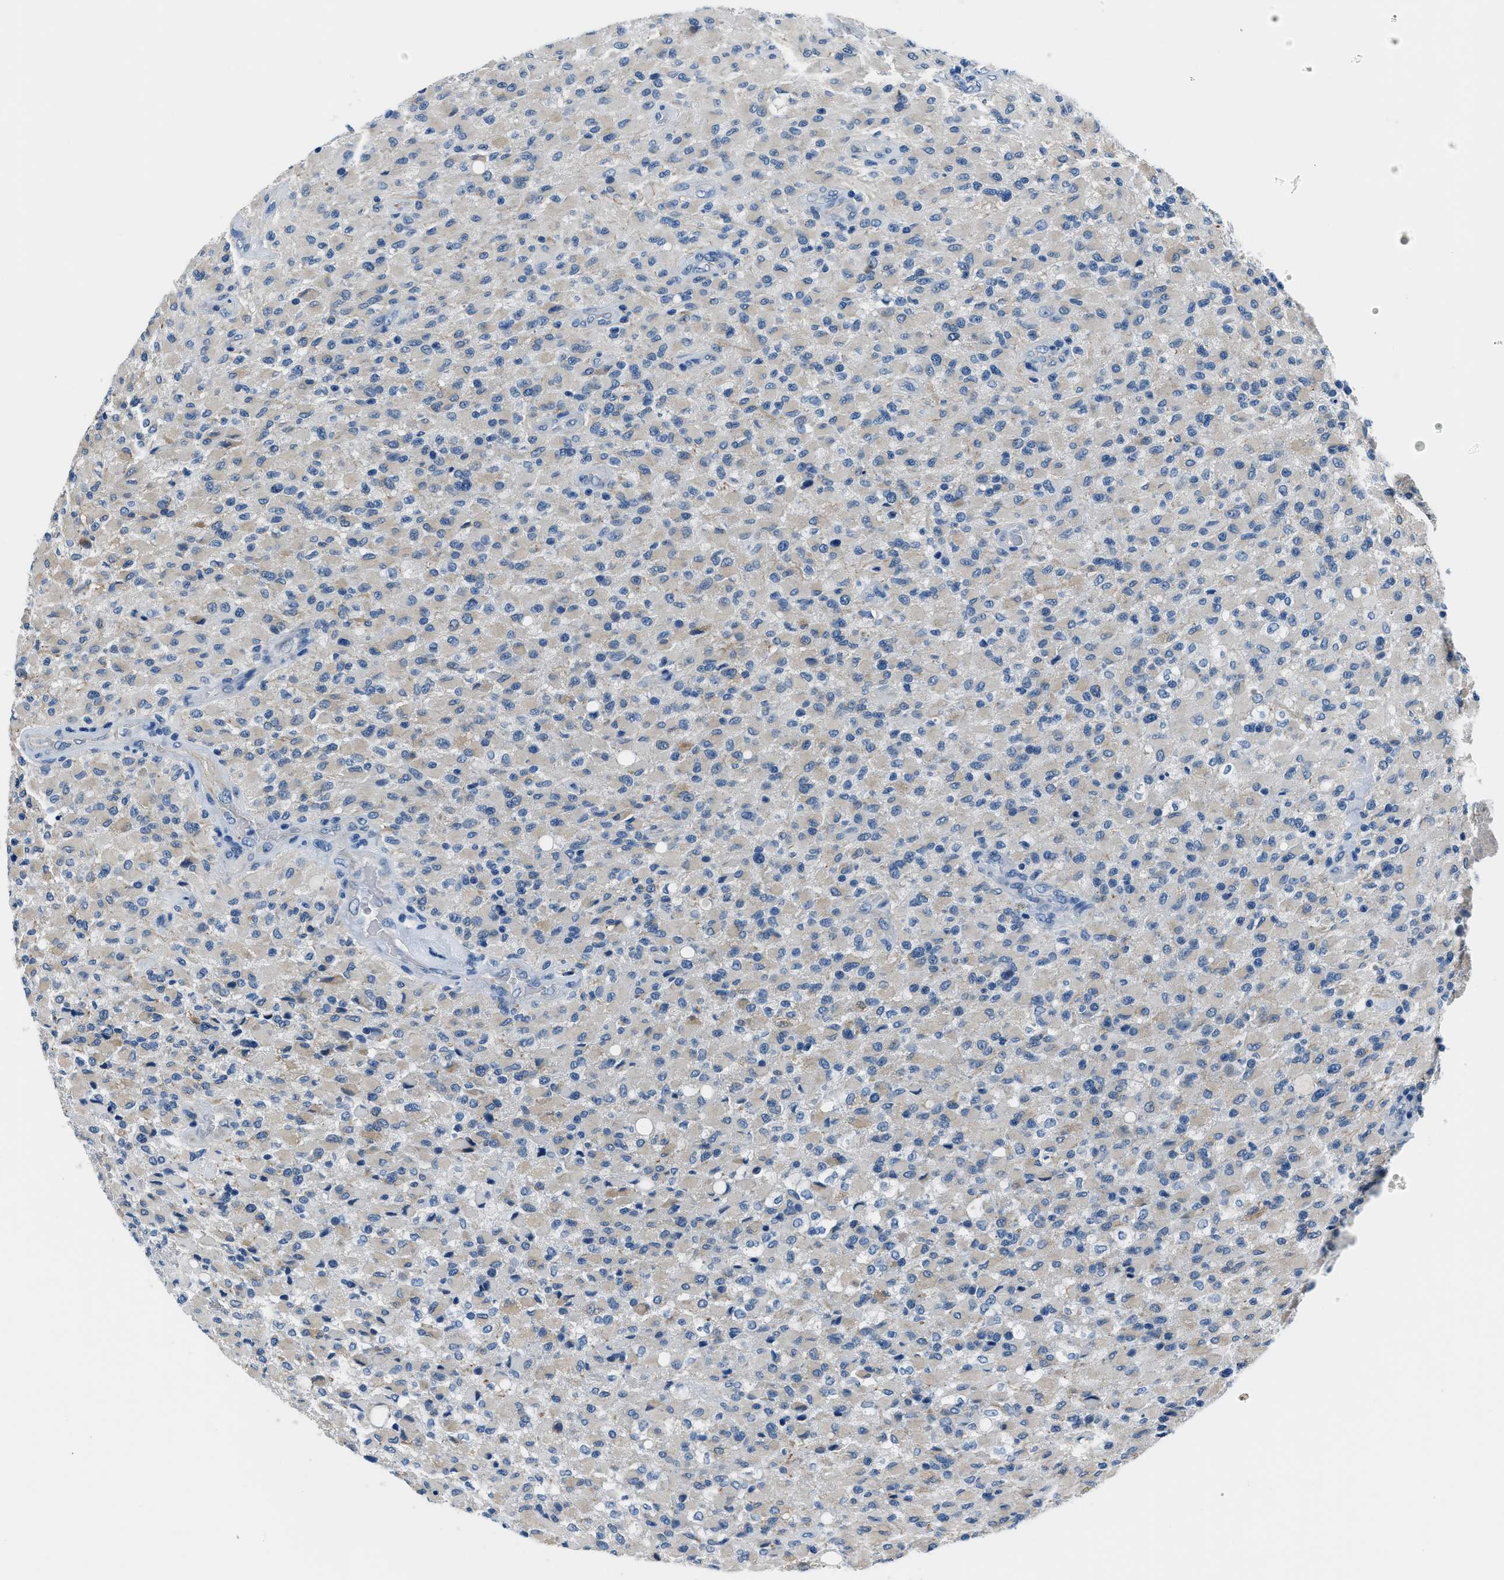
{"staining": {"intensity": "weak", "quantity": "<25%", "location": "cytoplasmic/membranous"}, "tissue": "glioma", "cell_type": "Tumor cells", "image_type": "cancer", "snomed": [{"axis": "morphology", "description": "Glioma, malignant, High grade"}, {"axis": "topography", "description": "Brain"}], "caption": "IHC histopathology image of human high-grade glioma (malignant) stained for a protein (brown), which displays no expression in tumor cells.", "gene": "GJA3", "patient": {"sex": "male", "age": 71}}